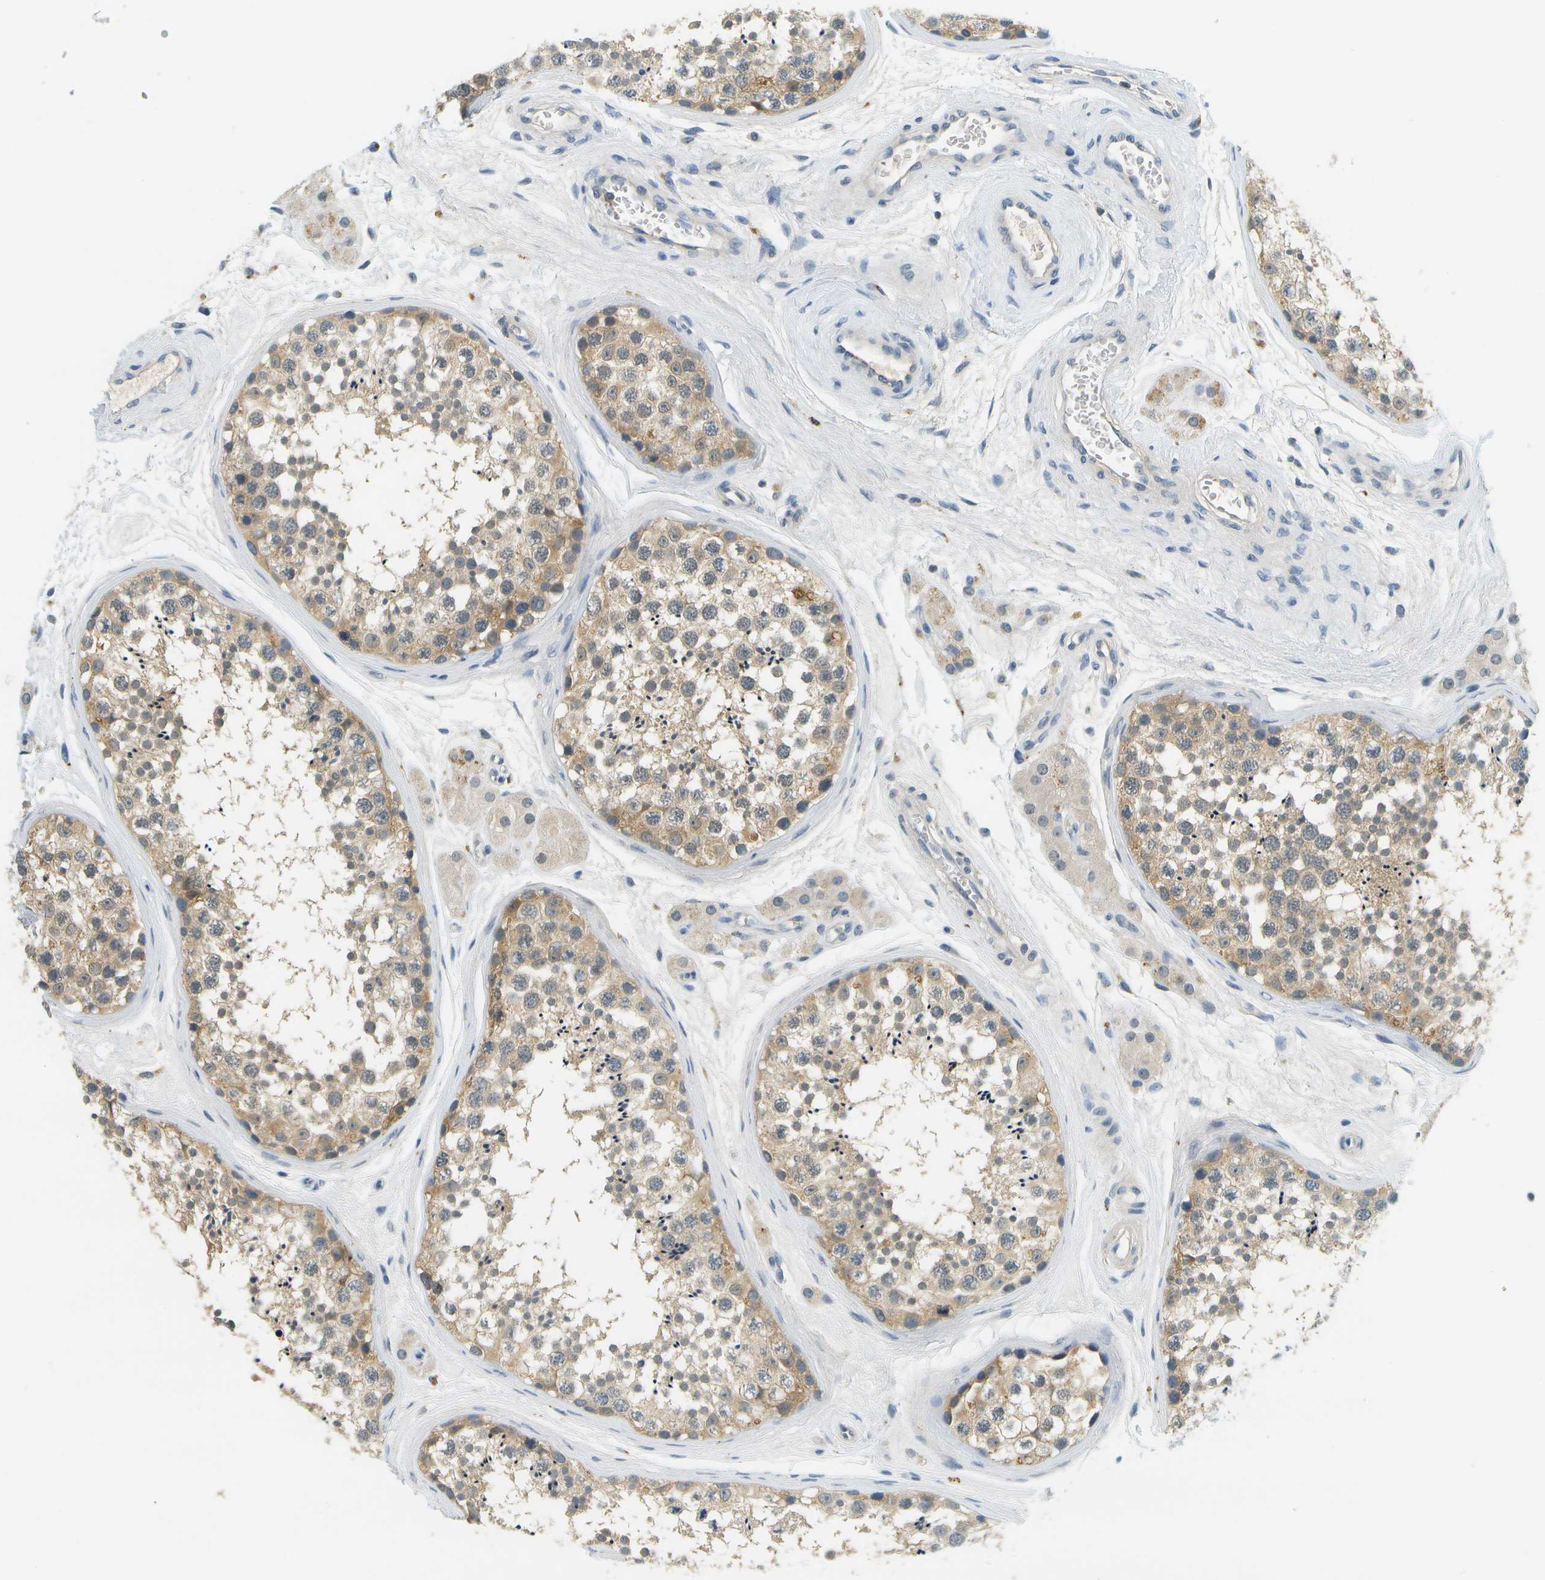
{"staining": {"intensity": "moderate", "quantity": "25%-75%", "location": "cytoplasmic/membranous"}, "tissue": "testis", "cell_type": "Cells in seminiferous ducts", "image_type": "normal", "snomed": [{"axis": "morphology", "description": "Normal tissue, NOS"}, {"axis": "topography", "description": "Testis"}], "caption": "This histopathology image reveals immunohistochemistry (IHC) staining of benign testis, with medium moderate cytoplasmic/membranous staining in about 25%-75% of cells in seminiferous ducts.", "gene": "RASGRP2", "patient": {"sex": "male", "age": 56}}